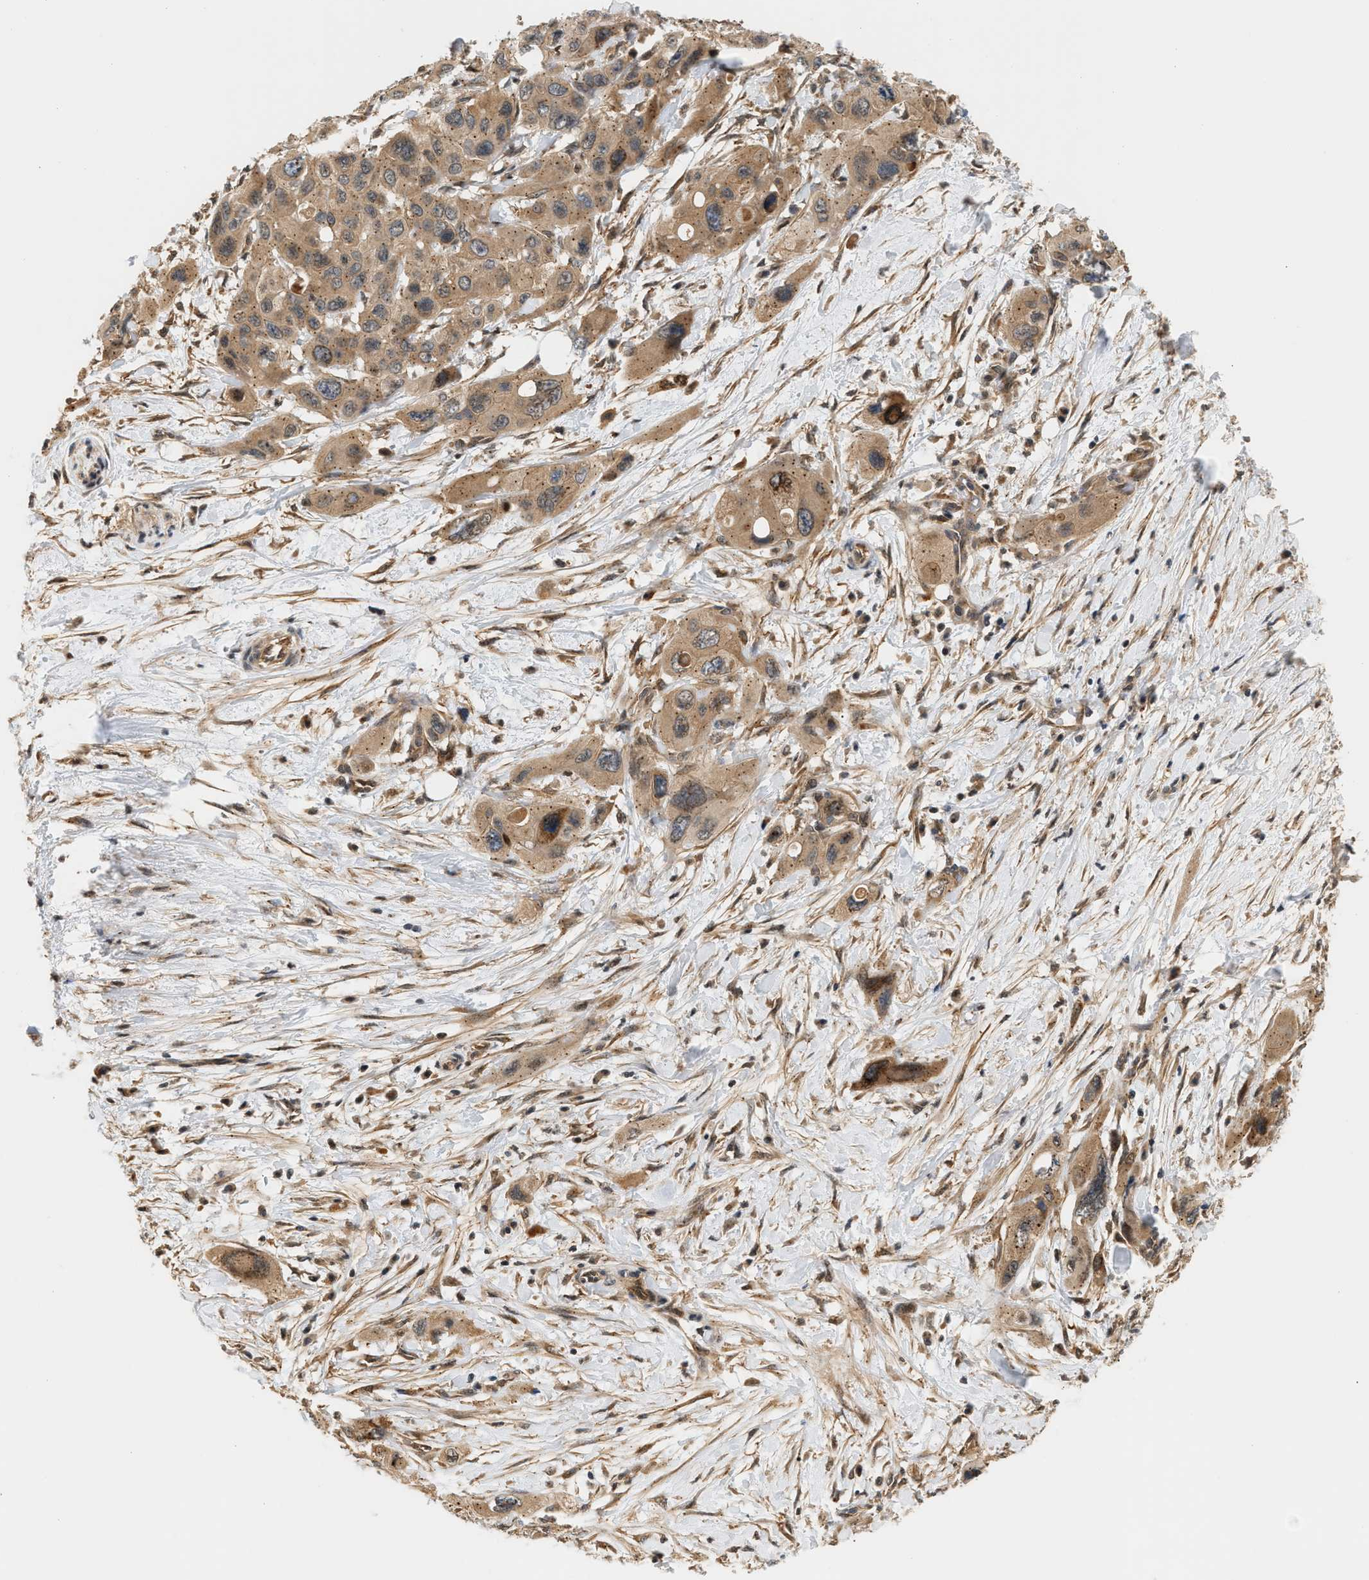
{"staining": {"intensity": "weak", "quantity": ">75%", "location": "cytoplasmic/membranous"}, "tissue": "pancreatic cancer", "cell_type": "Tumor cells", "image_type": "cancer", "snomed": [{"axis": "morphology", "description": "Adenocarcinoma, NOS"}, {"axis": "topography", "description": "Pancreas"}], "caption": "This is a micrograph of immunohistochemistry staining of adenocarcinoma (pancreatic), which shows weak staining in the cytoplasmic/membranous of tumor cells.", "gene": "MAP2K5", "patient": {"sex": "male", "age": 73}}